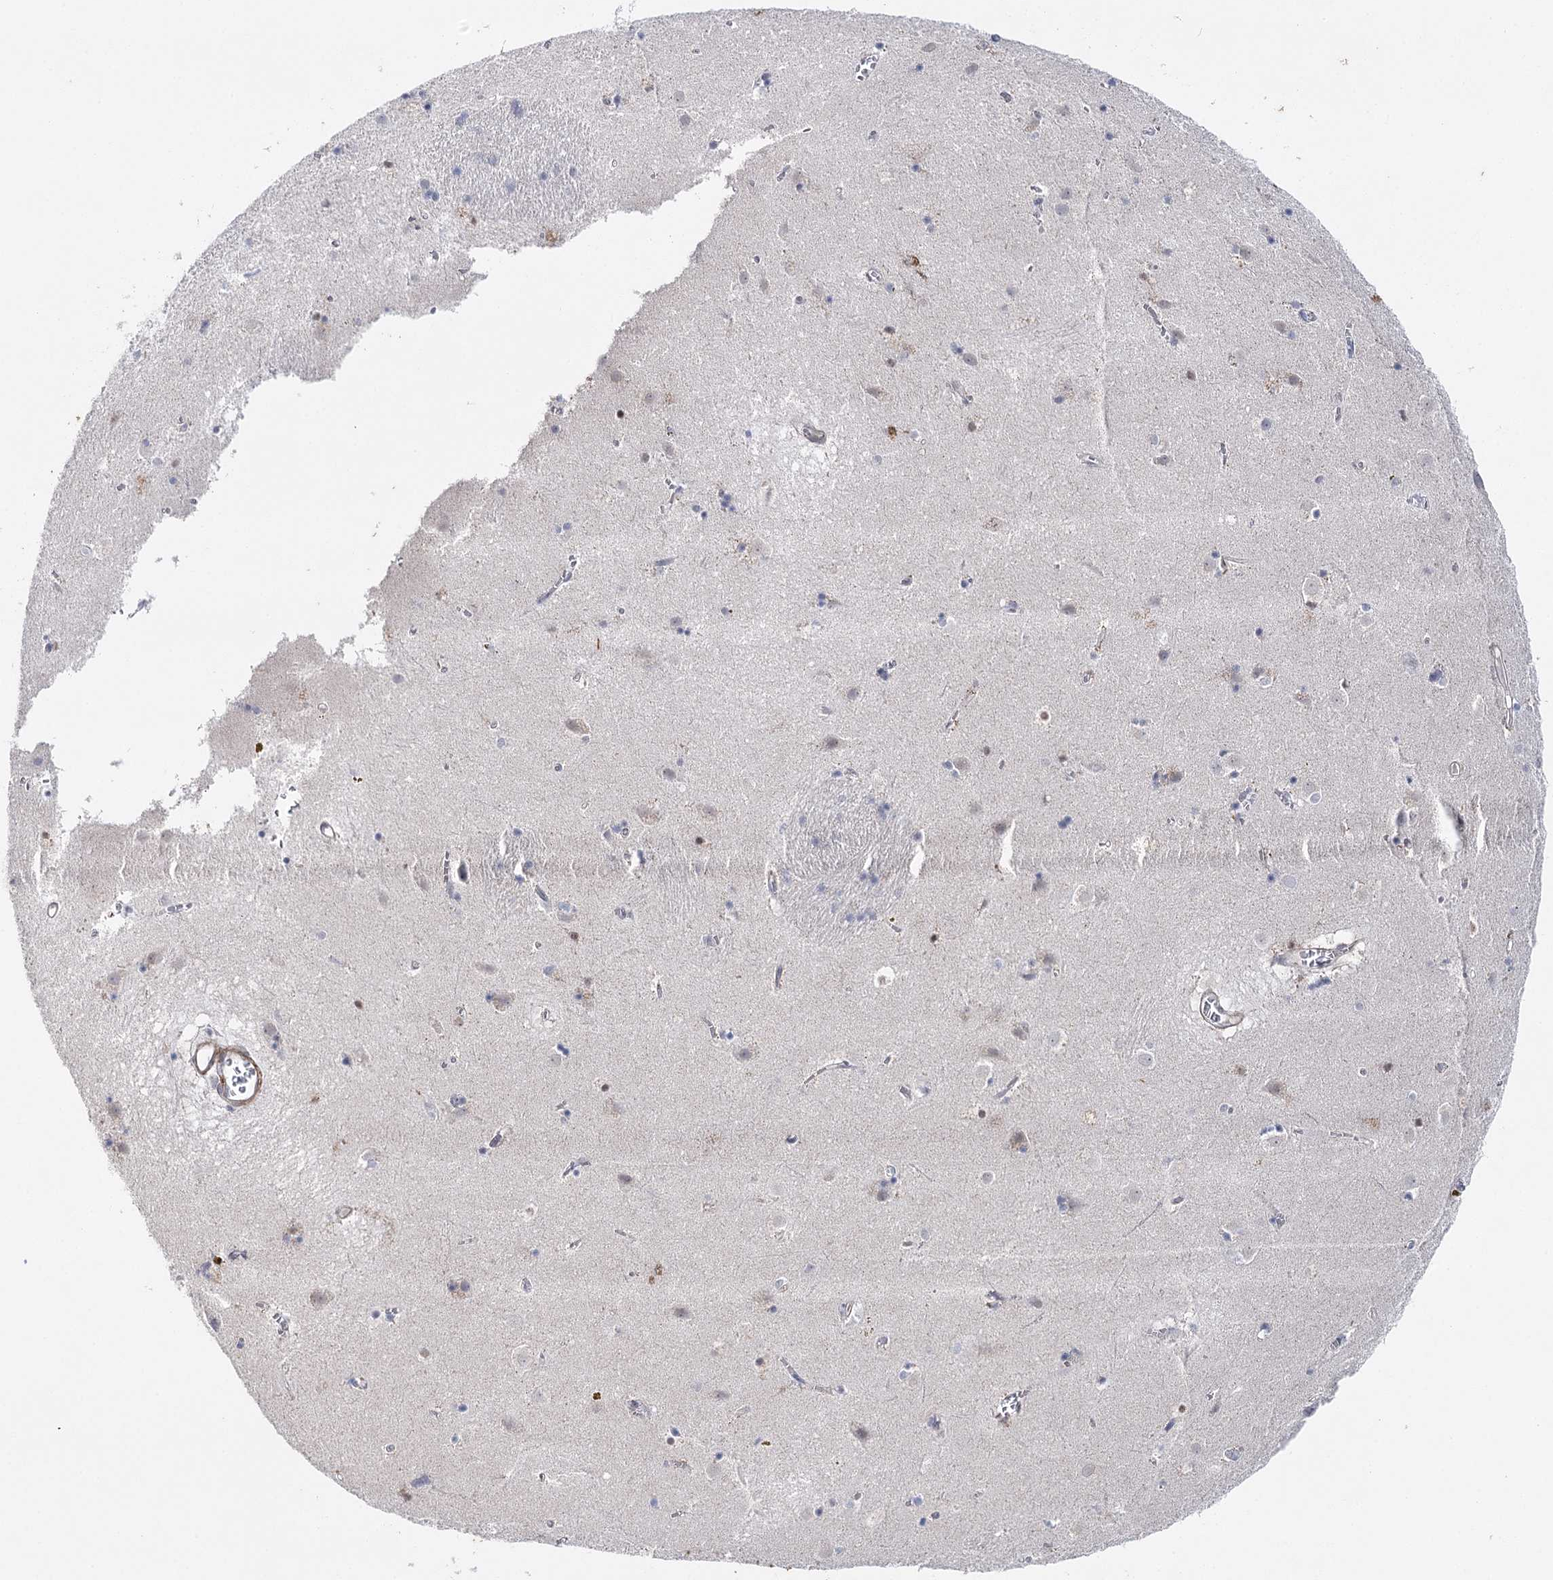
{"staining": {"intensity": "negative", "quantity": "none", "location": "none"}, "tissue": "caudate", "cell_type": "Glial cells", "image_type": "normal", "snomed": [{"axis": "morphology", "description": "Normal tissue, NOS"}, {"axis": "topography", "description": "Lateral ventricle wall"}], "caption": "Glial cells are negative for brown protein staining in unremarkable caudate. (Stains: DAB (3,3'-diaminobenzidine) immunohistochemistry (IHC) with hematoxylin counter stain, Microscopy: brightfield microscopy at high magnification).", "gene": "AGXT2", "patient": {"sex": "male", "age": 70}}